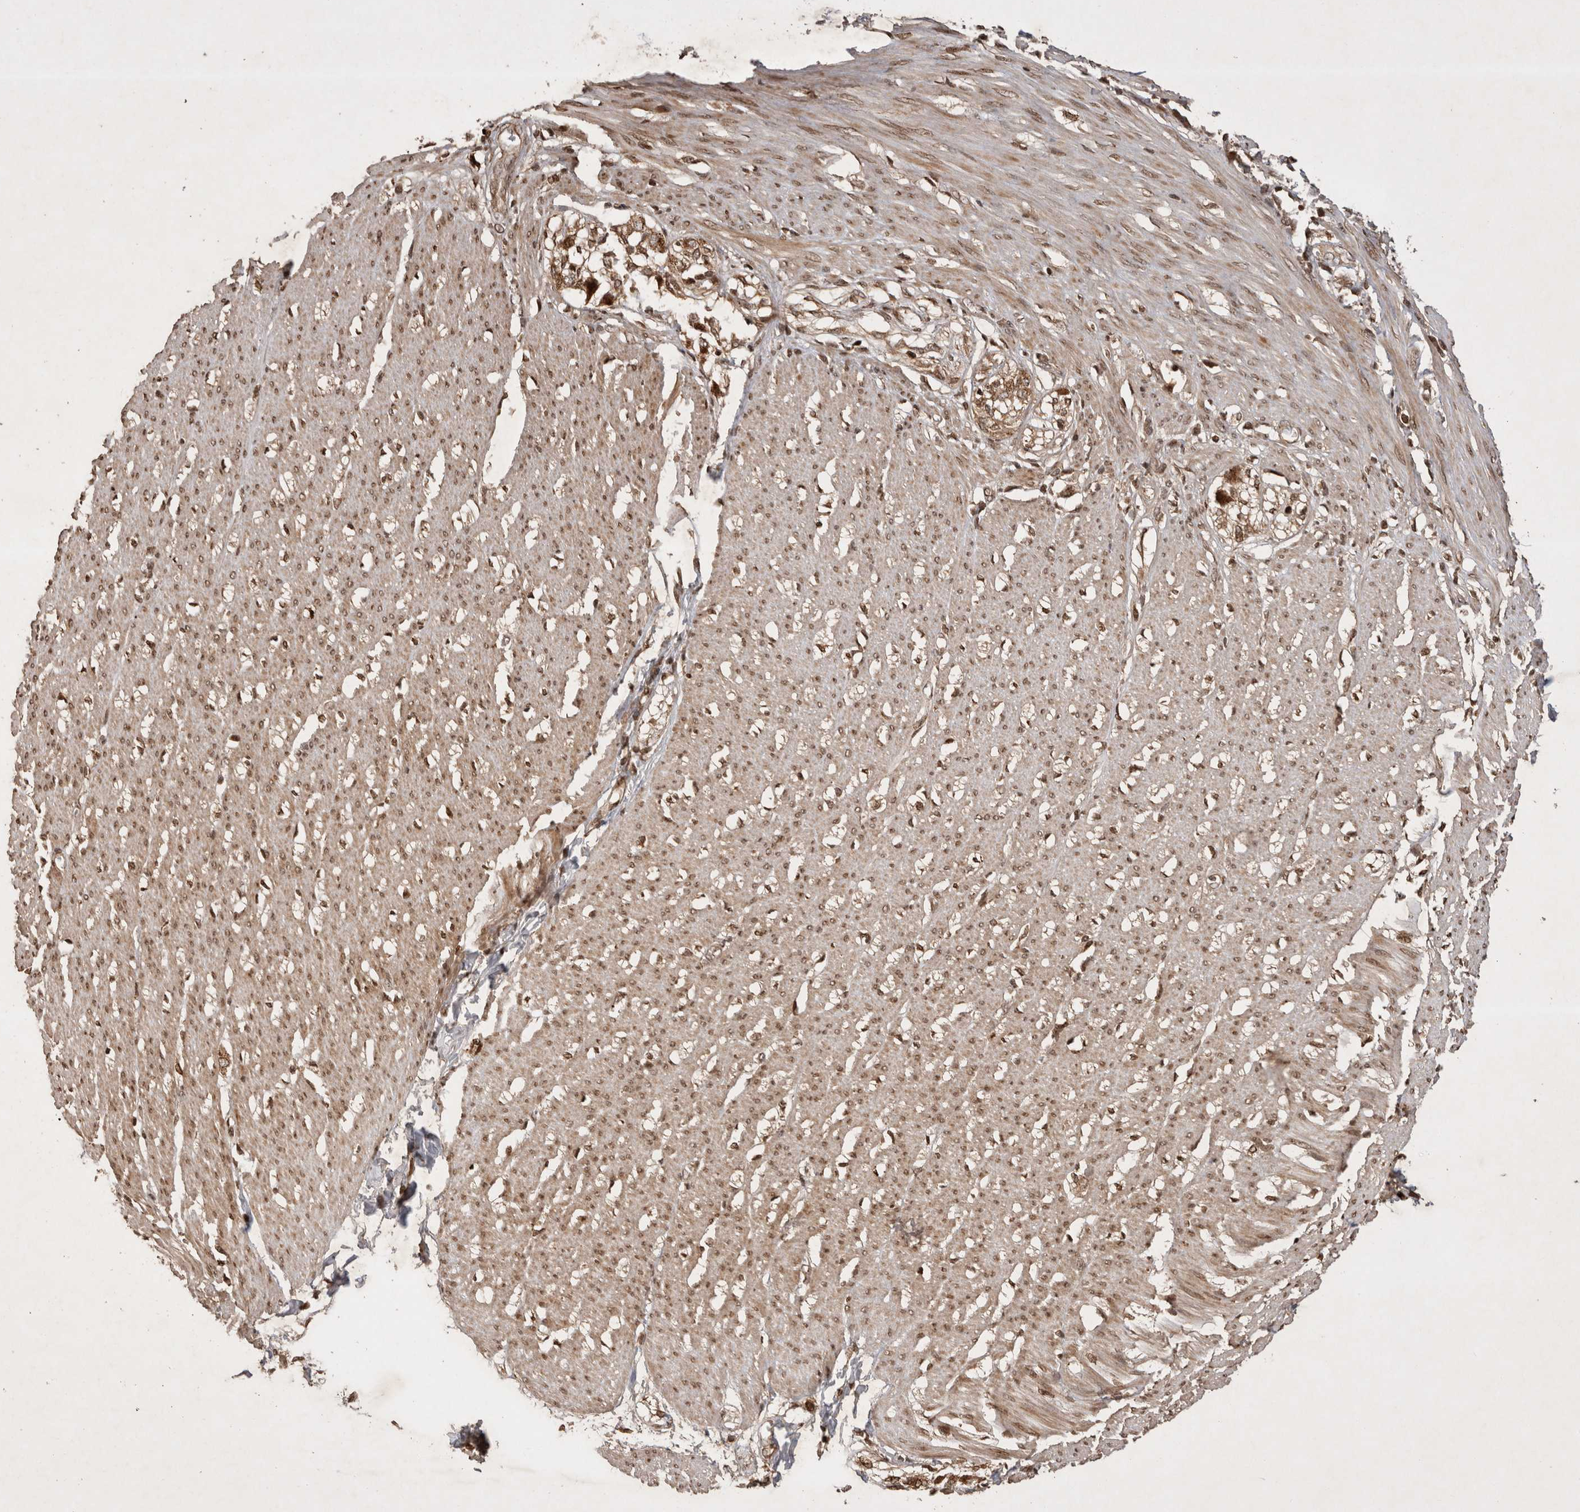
{"staining": {"intensity": "moderate", "quantity": "25%-75%", "location": "cytoplasmic/membranous"}, "tissue": "smooth muscle", "cell_type": "Smooth muscle cells", "image_type": "normal", "snomed": [{"axis": "morphology", "description": "Normal tissue, NOS"}, {"axis": "morphology", "description": "Adenocarcinoma, NOS"}, {"axis": "topography", "description": "Colon"}, {"axis": "topography", "description": "Peripheral nerve tissue"}], "caption": "Smooth muscle stained with DAB IHC demonstrates medium levels of moderate cytoplasmic/membranous expression in about 25%-75% of smooth muscle cells. The staining is performed using DAB (3,3'-diaminobenzidine) brown chromogen to label protein expression. The nuclei are counter-stained blue using hematoxylin.", "gene": "FAM221A", "patient": {"sex": "male", "age": 14}}